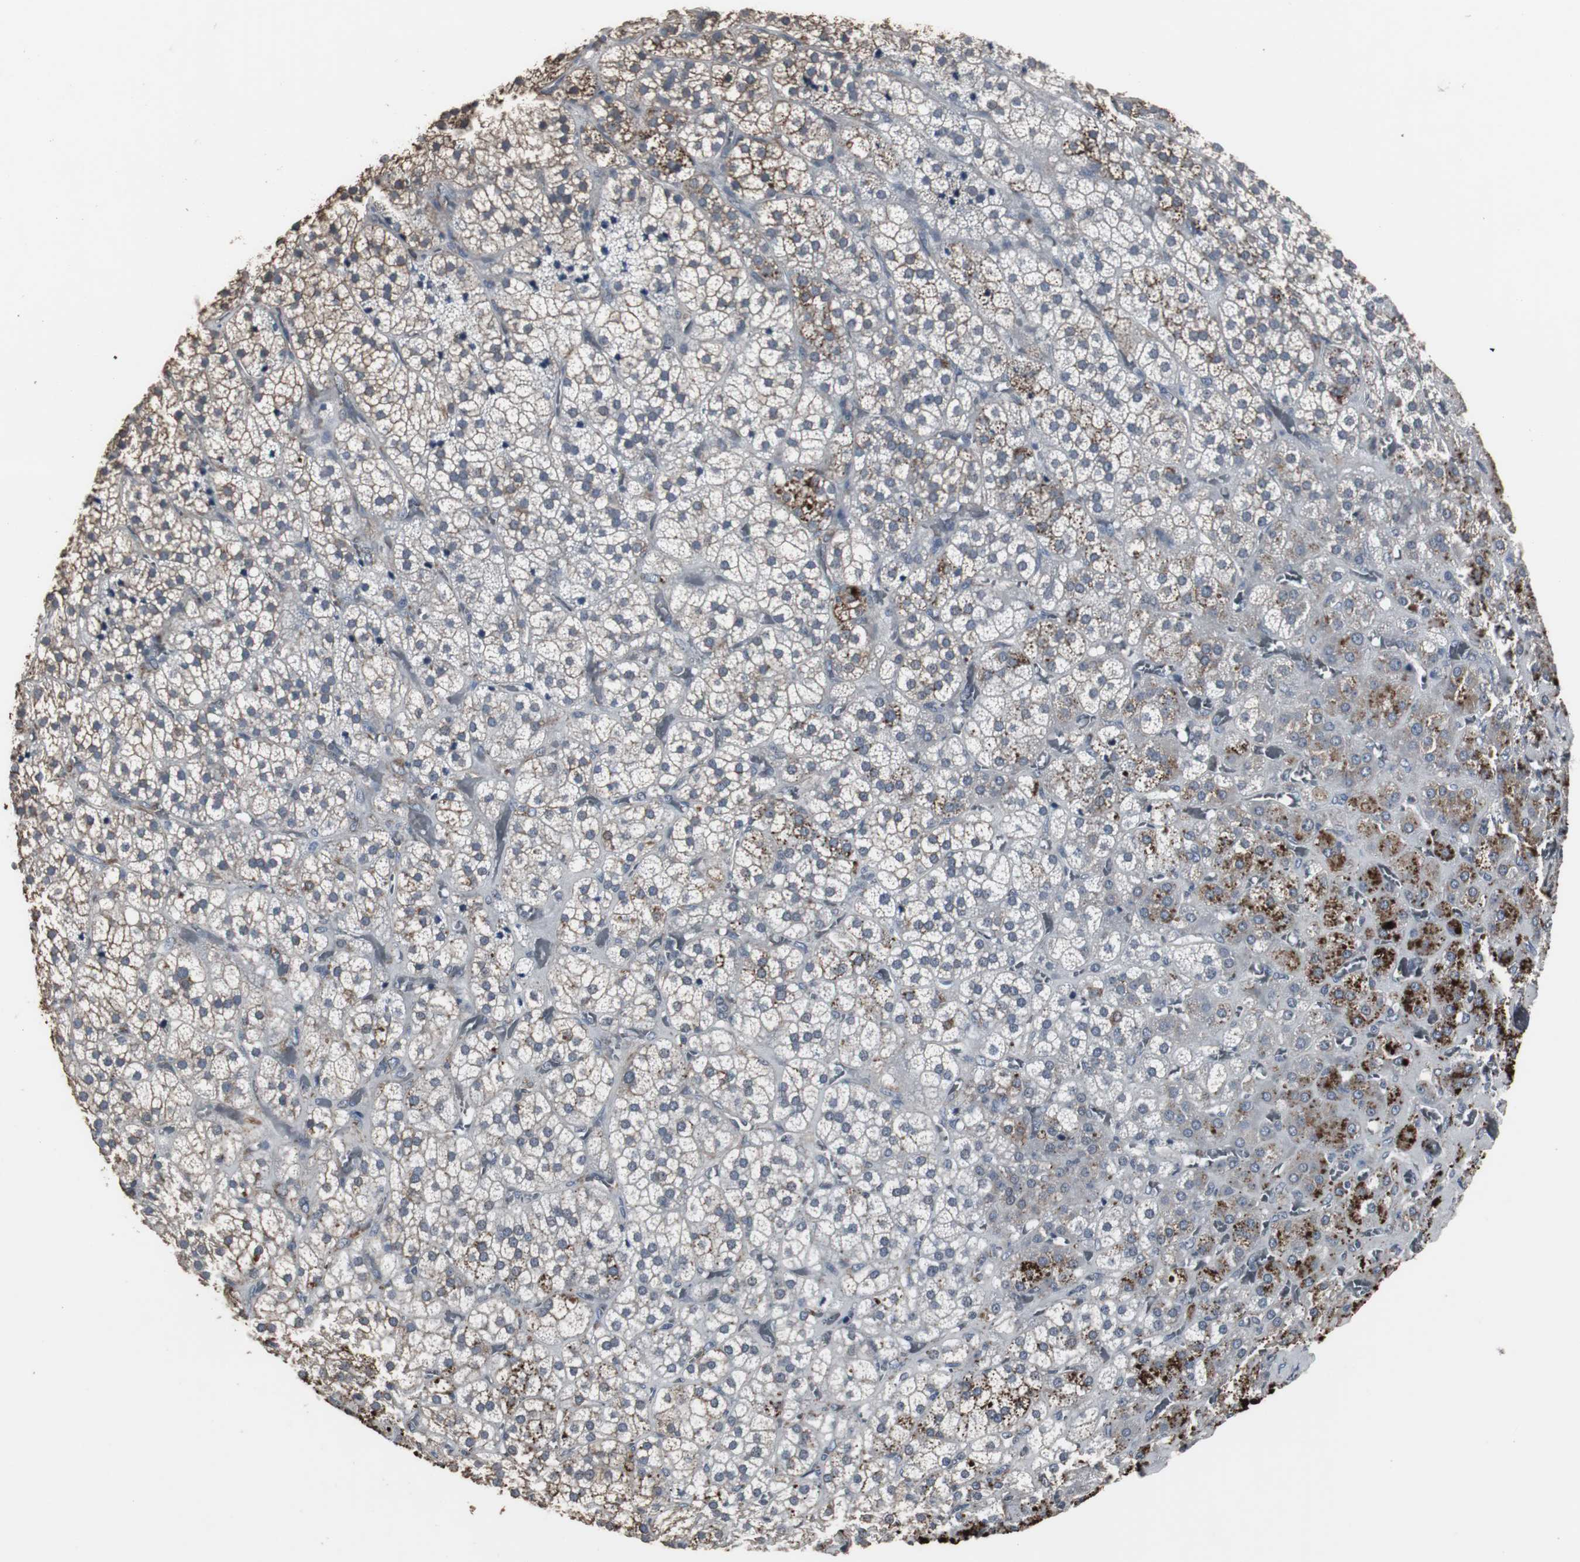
{"staining": {"intensity": "strong", "quantity": "<25%", "location": "cytoplasmic/membranous"}, "tissue": "adrenal gland", "cell_type": "Glandular cells", "image_type": "normal", "snomed": [{"axis": "morphology", "description": "Normal tissue, NOS"}, {"axis": "topography", "description": "Adrenal gland"}], "caption": "About <25% of glandular cells in unremarkable adrenal gland show strong cytoplasmic/membranous protein positivity as visualized by brown immunohistochemical staining.", "gene": "ACAA1", "patient": {"sex": "female", "age": 71}}